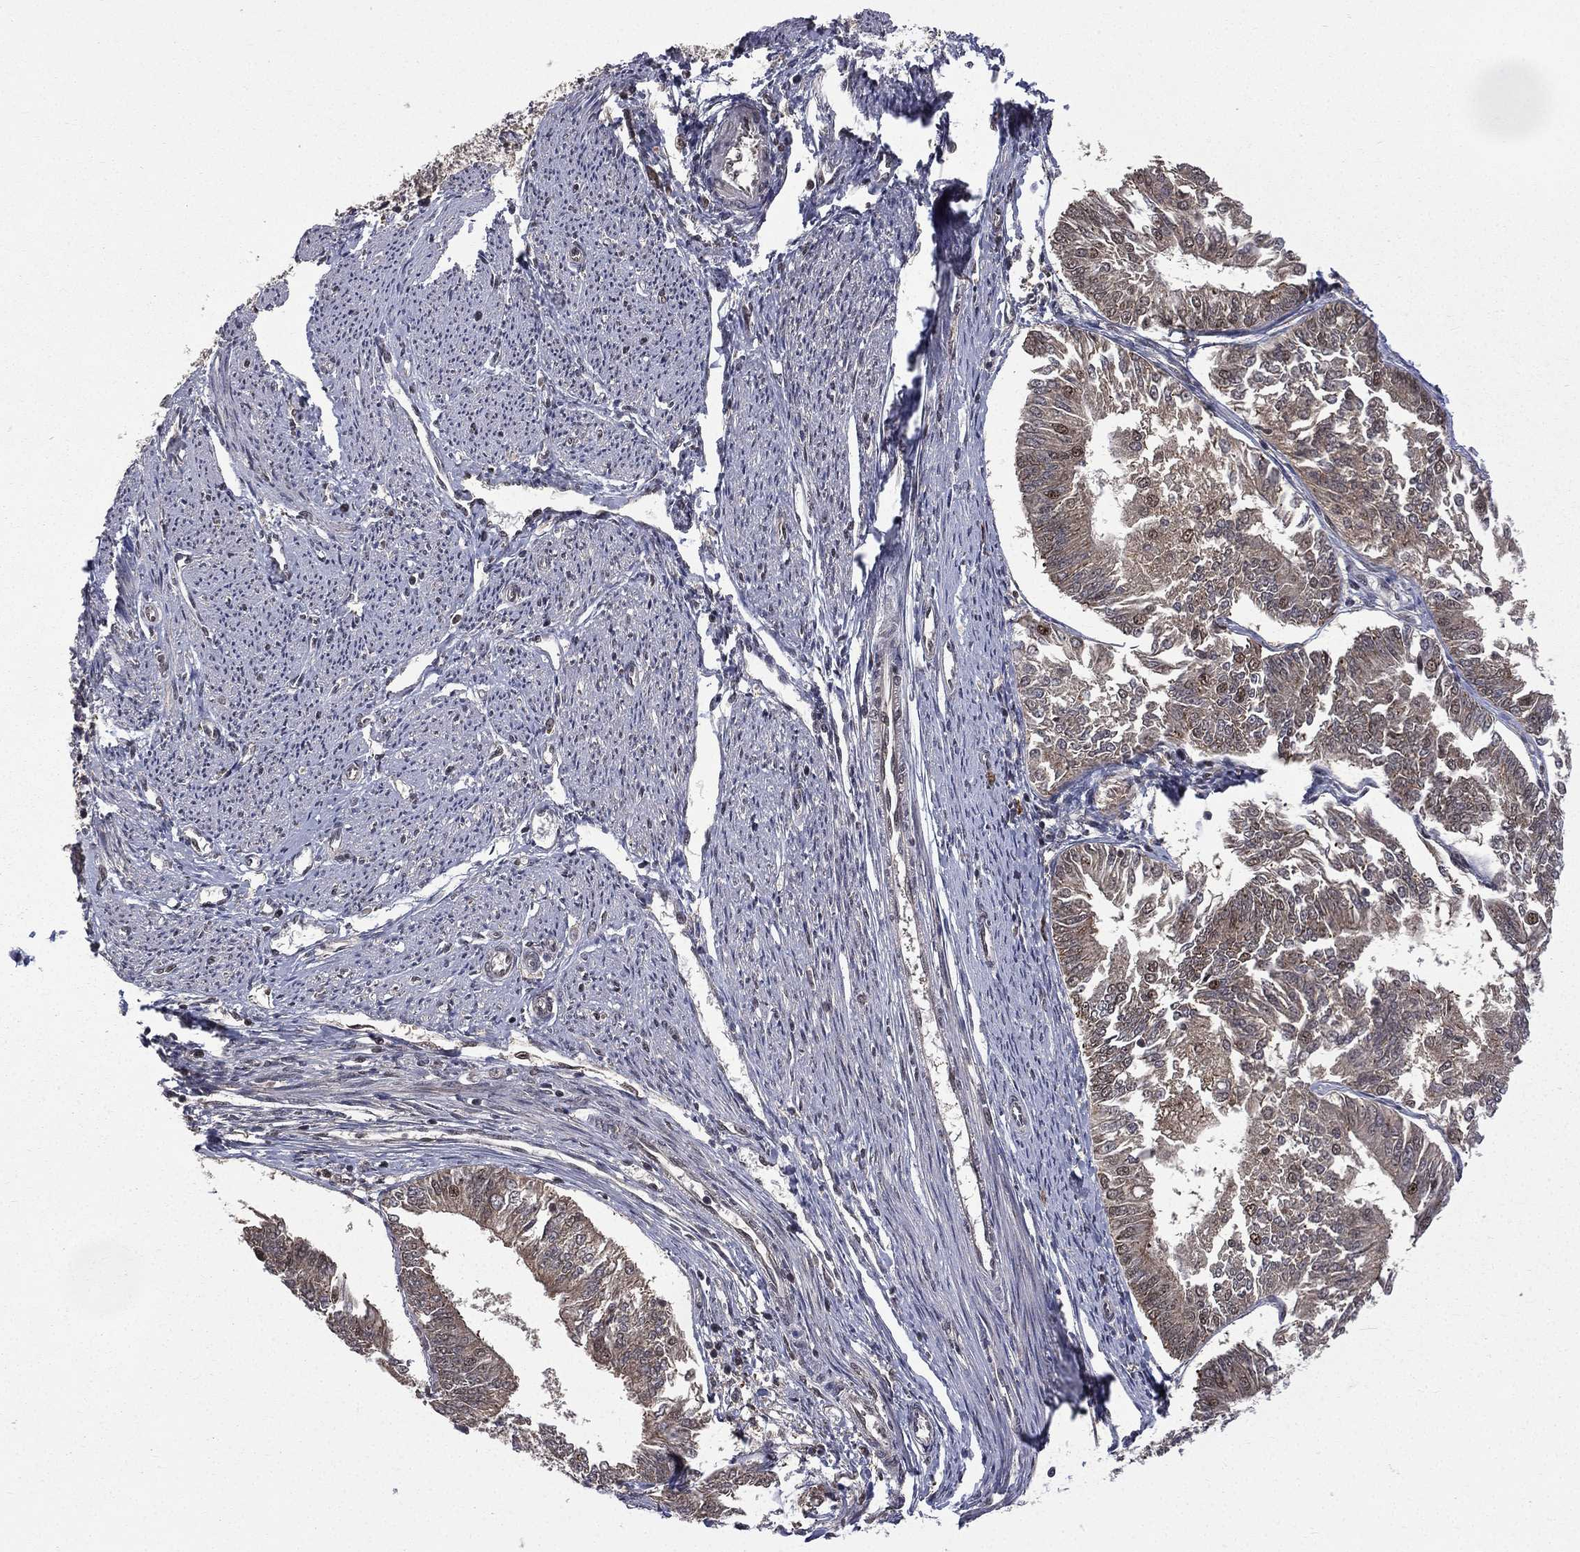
{"staining": {"intensity": "moderate", "quantity": "<25%", "location": "nuclear"}, "tissue": "endometrial cancer", "cell_type": "Tumor cells", "image_type": "cancer", "snomed": [{"axis": "morphology", "description": "Adenocarcinoma, NOS"}, {"axis": "topography", "description": "Endometrium"}], "caption": "Immunohistochemistry histopathology image of adenocarcinoma (endometrial) stained for a protein (brown), which reveals low levels of moderate nuclear staining in approximately <25% of tumor cells.", "gene": "JMJD6", "patient": {"sex": "female", "age": 58}}